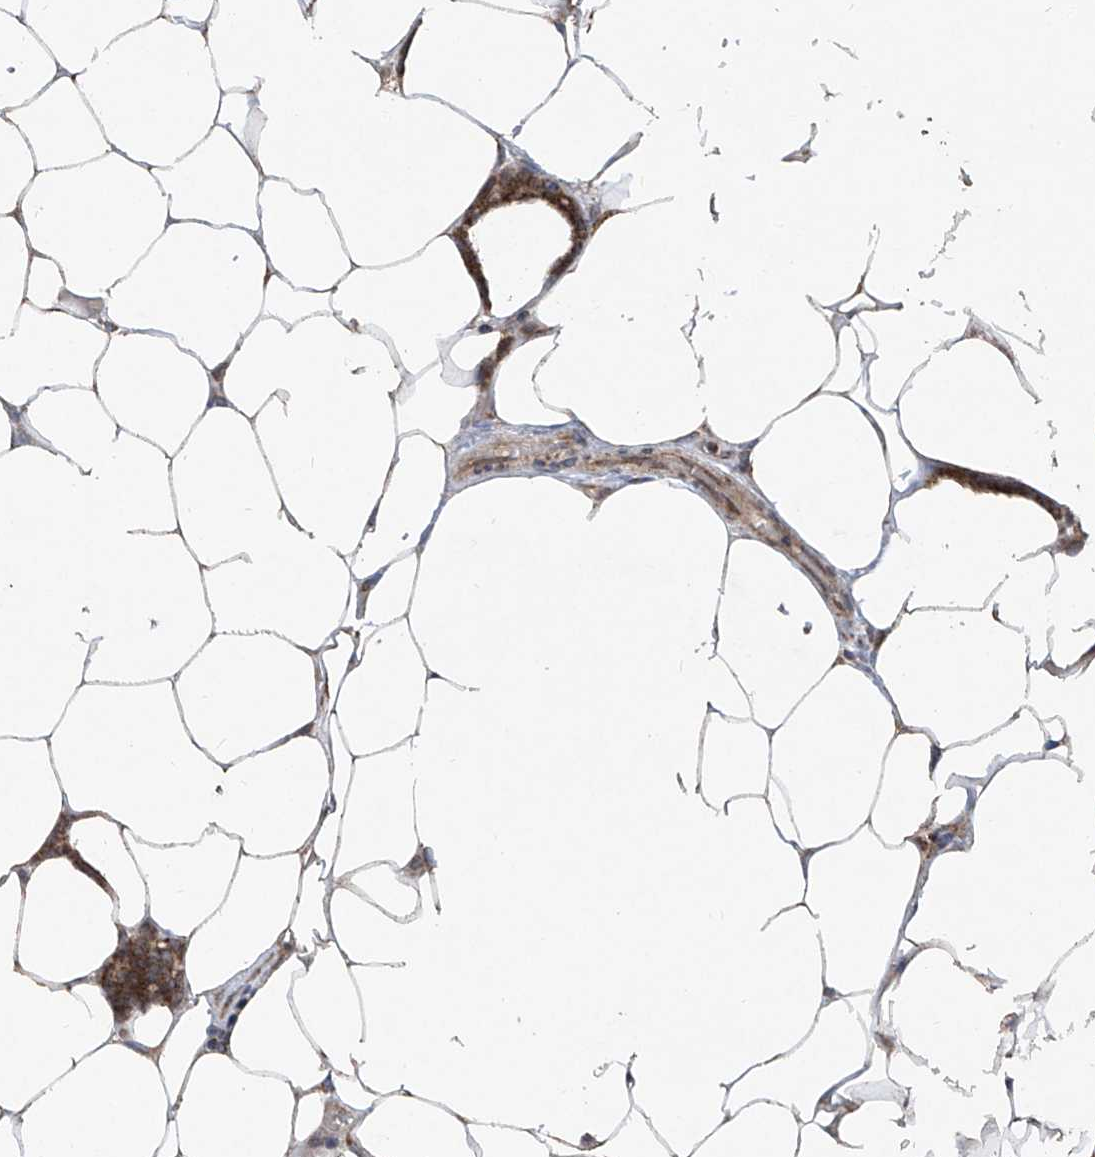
{"staining": {"intensity": "moderate", "quantity": ">75%", "location": "cytoplasmic/membranous"}, "tissue": "breast cancer", "cell_type": "Tumor cells", "image_type": "cancer", "snomed": [{"axis": "morphology", "description": "Lobular carcinoma"}, {"axis": "topography", "description": "Breast"}], "caption": "Human breast cancer stained with a brown dye shows moderate cytoplasmic/membranous positive staining in about >75% of tumor cells.", "gene": "BCKDHB", "patient": {"sex": "female", "age": 50}}